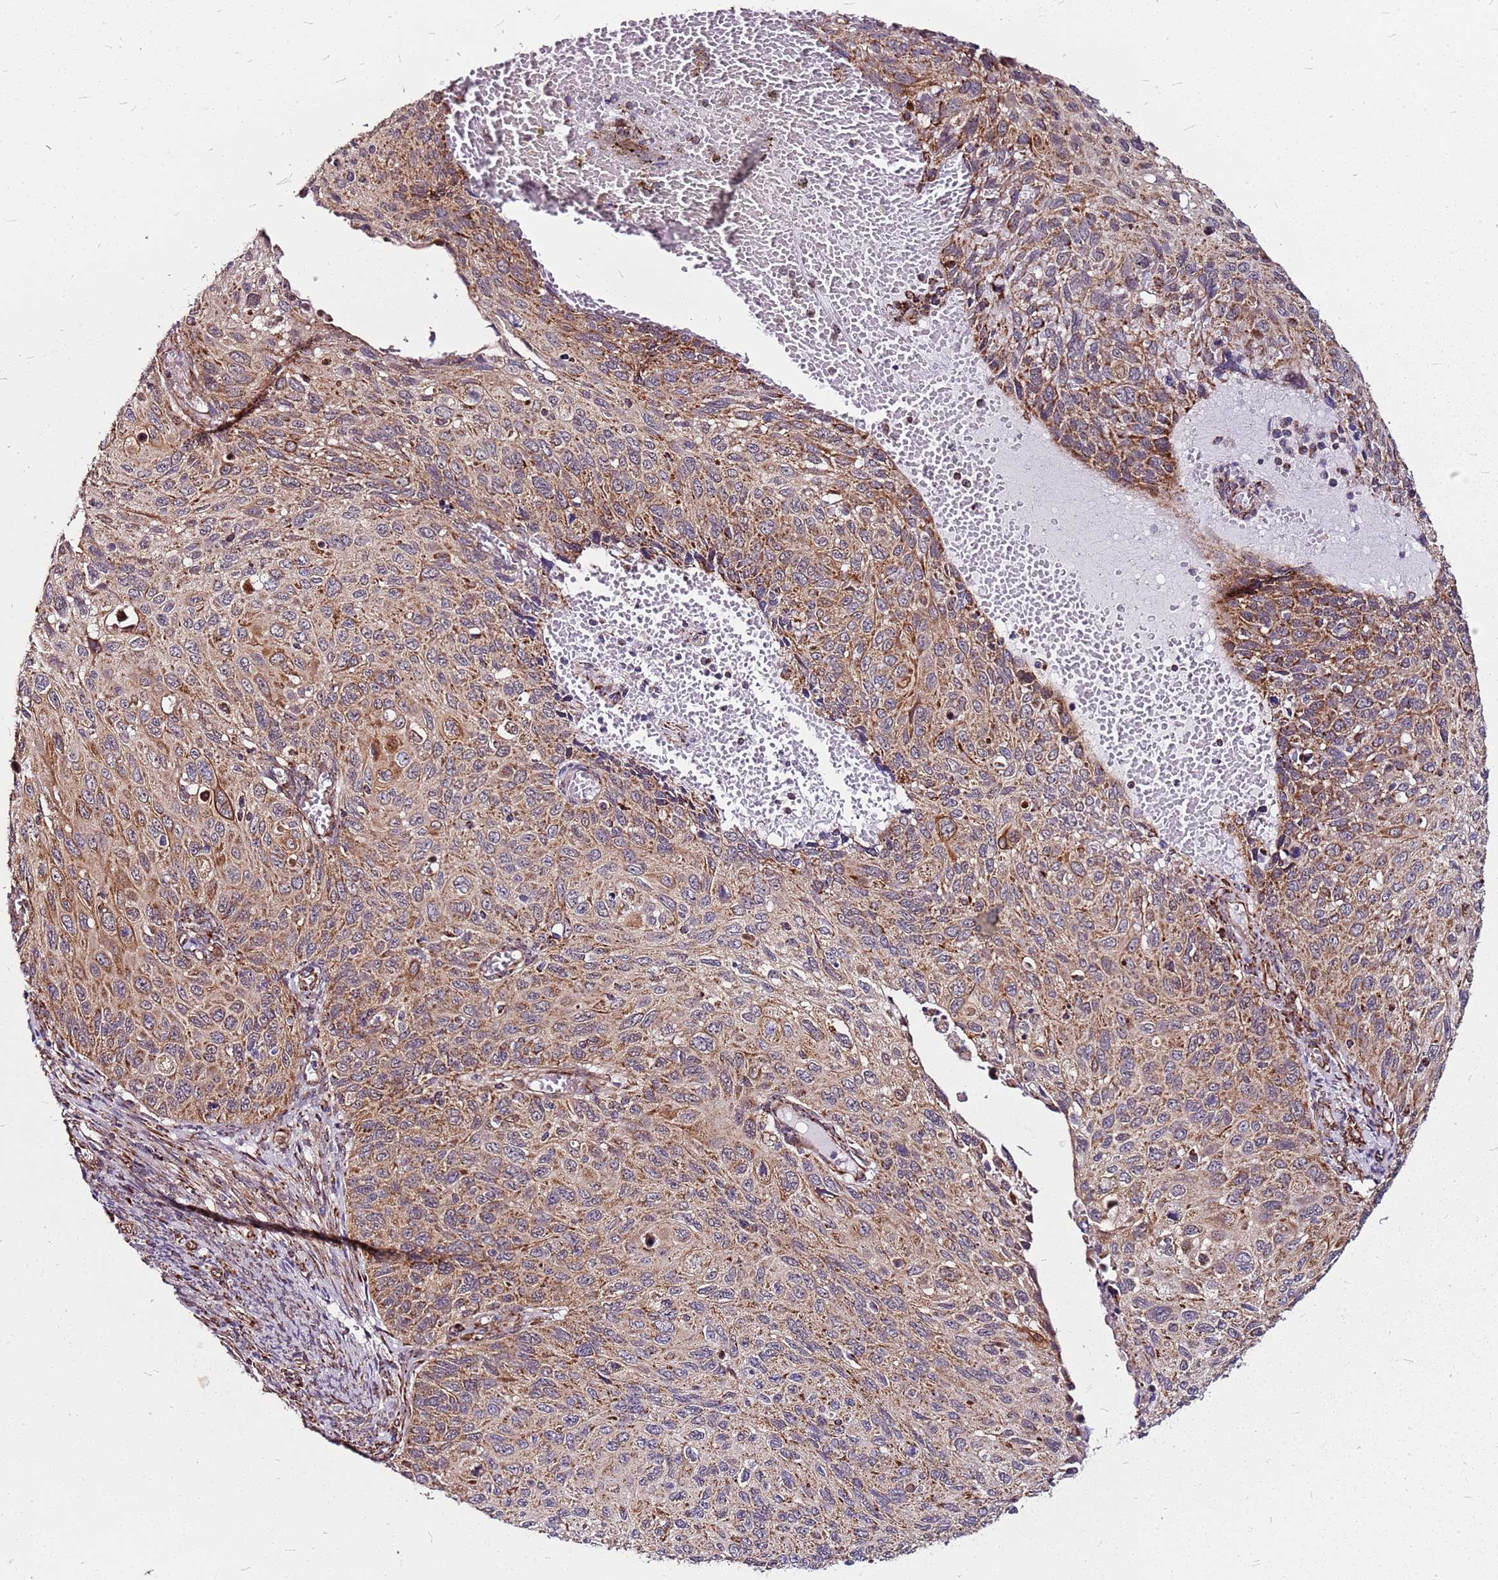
{"staining": {"intensity": "moderate", "quantity": ">75%", "location": "cytoplasmic/membranous"}, "tissue": "cervical cancer", "cell_type": "Tumor cells", "image_type": "cancer", "snomed": [{"axis": "morphology", "description": "Squamous cell carcinoma, NOS"}, {"axis": "topography", "description": "Cervix"}], "caption": "Approximately >75% of tumor cells in human squamous cell carcinoma (cervical) demonstrate moderate cytoplasmic/membranous protein staining as visualized by brown immunohistochemical staining.", "gene": "OR51T1", "patient": {"sex": "female", "age": 70}}